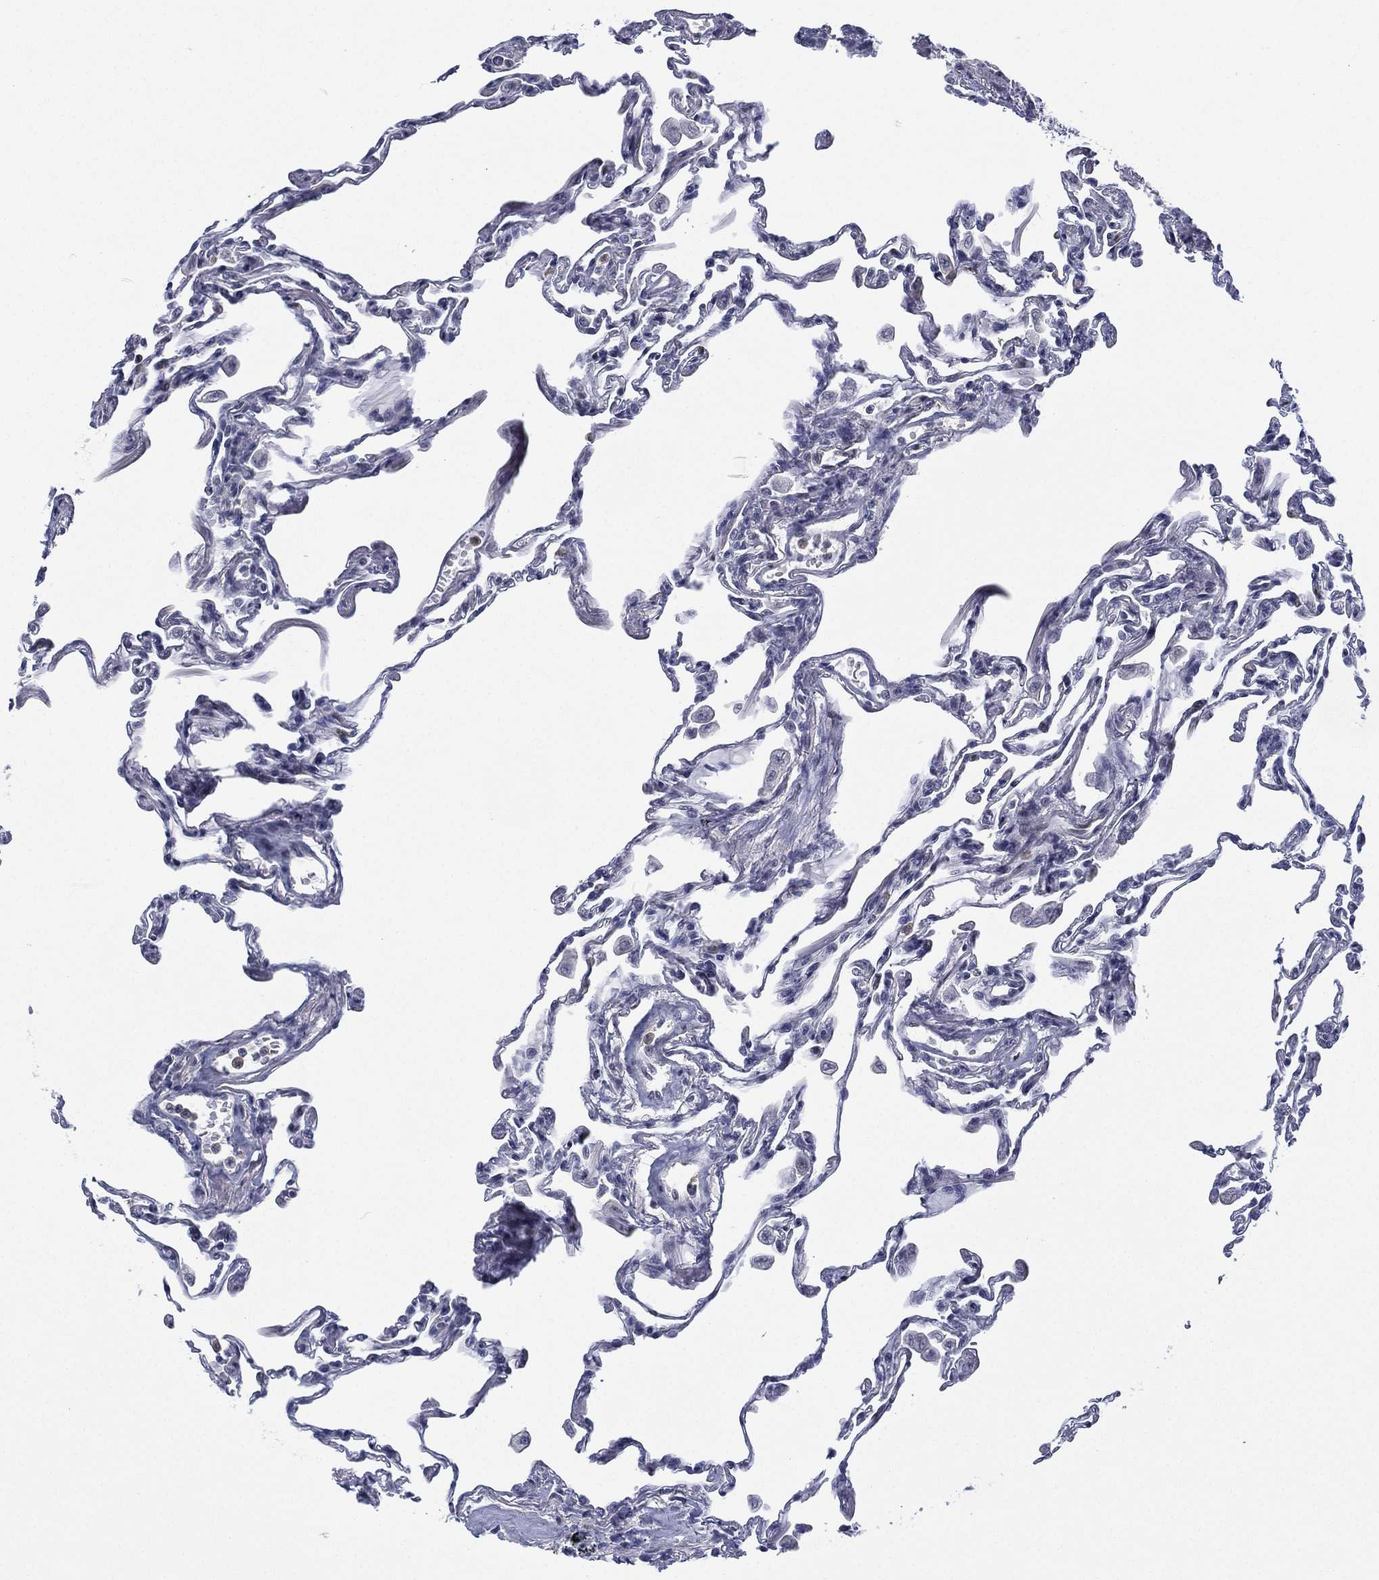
{"staining": {"intensity": "negative", "quantity": "none", "location": "none"}, "tissue": "lung", "cell_type": "Alveolar cells", "image_type": "normal", "snomed": [{"axis": "morphology", "description": "Normal tissue, NOS"}, {"axis": "topography", "description": "Lung"}], "caption": "An image of lung stained for a protein demonstrates no brown staining in alveolar cells. The staining was performed using DAB to visualize the protein expression in brown, while the nuclei were stained in blue with hematoxylin (Magnification: 20x).", "gene": "ZNF711", "patient": {"sex": "female", "age": 57}}